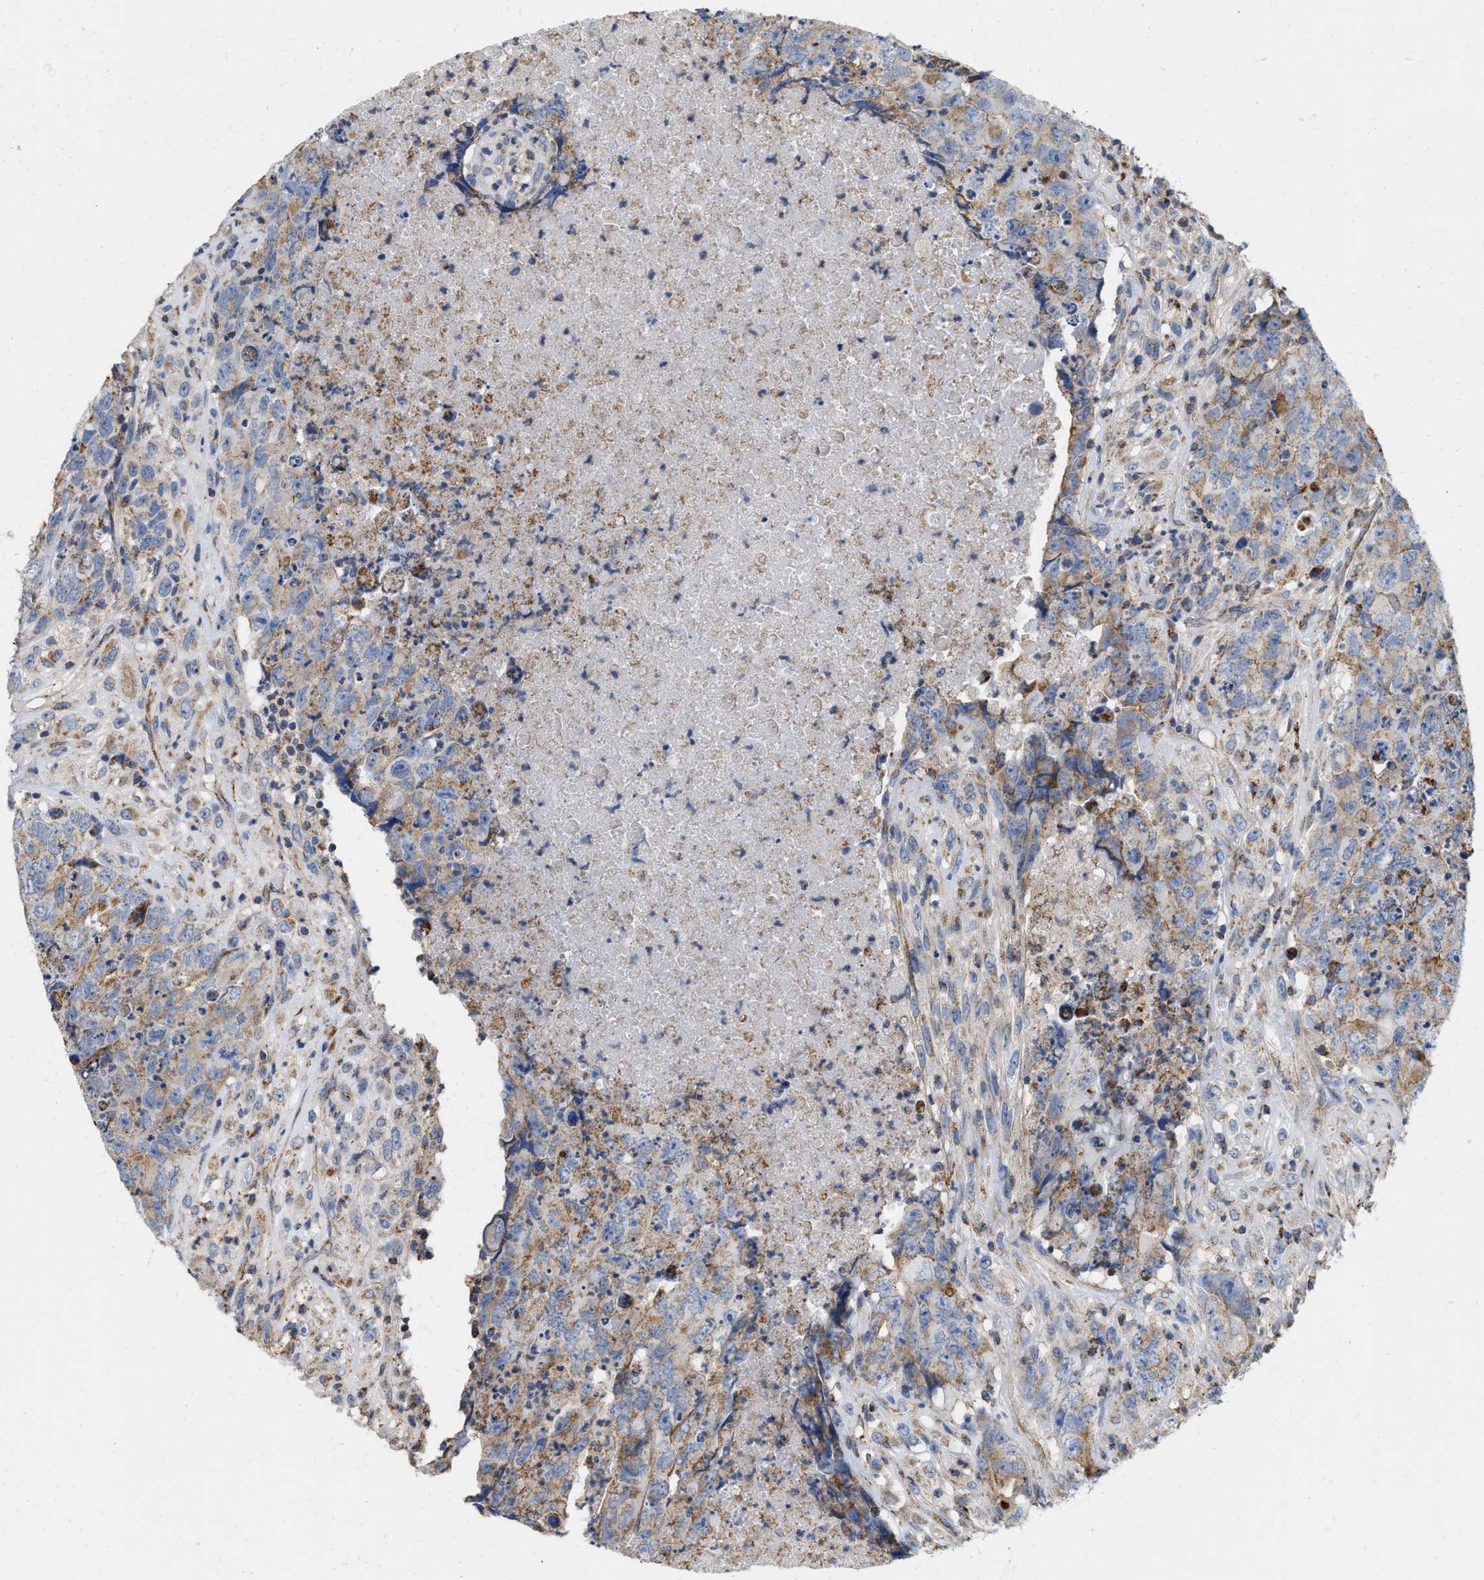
{"staining": {"intensity": "moderate", "quantity": ">75%", "location": "cytoplasmic/membranous"}, "tissue": "testis cancer", "cell_type": "Tumor cells", "image_type": "cancer", "snomed": [{"axis": "morphology", "description": "Carcinoma, Embryonal, NOS"}, {"axis": "topography", "description": "Testis"}], "caption": "Immunohistochemical staining of testis cancer displays medium levels of moderate cytoplasmic/membranous staining in about >75% of tumor cells. The protein of interest is shown in brown color, while the nuclei are stained blue.", "gene": "GRB10", "patient": {"sex": "male", "age": 32}}